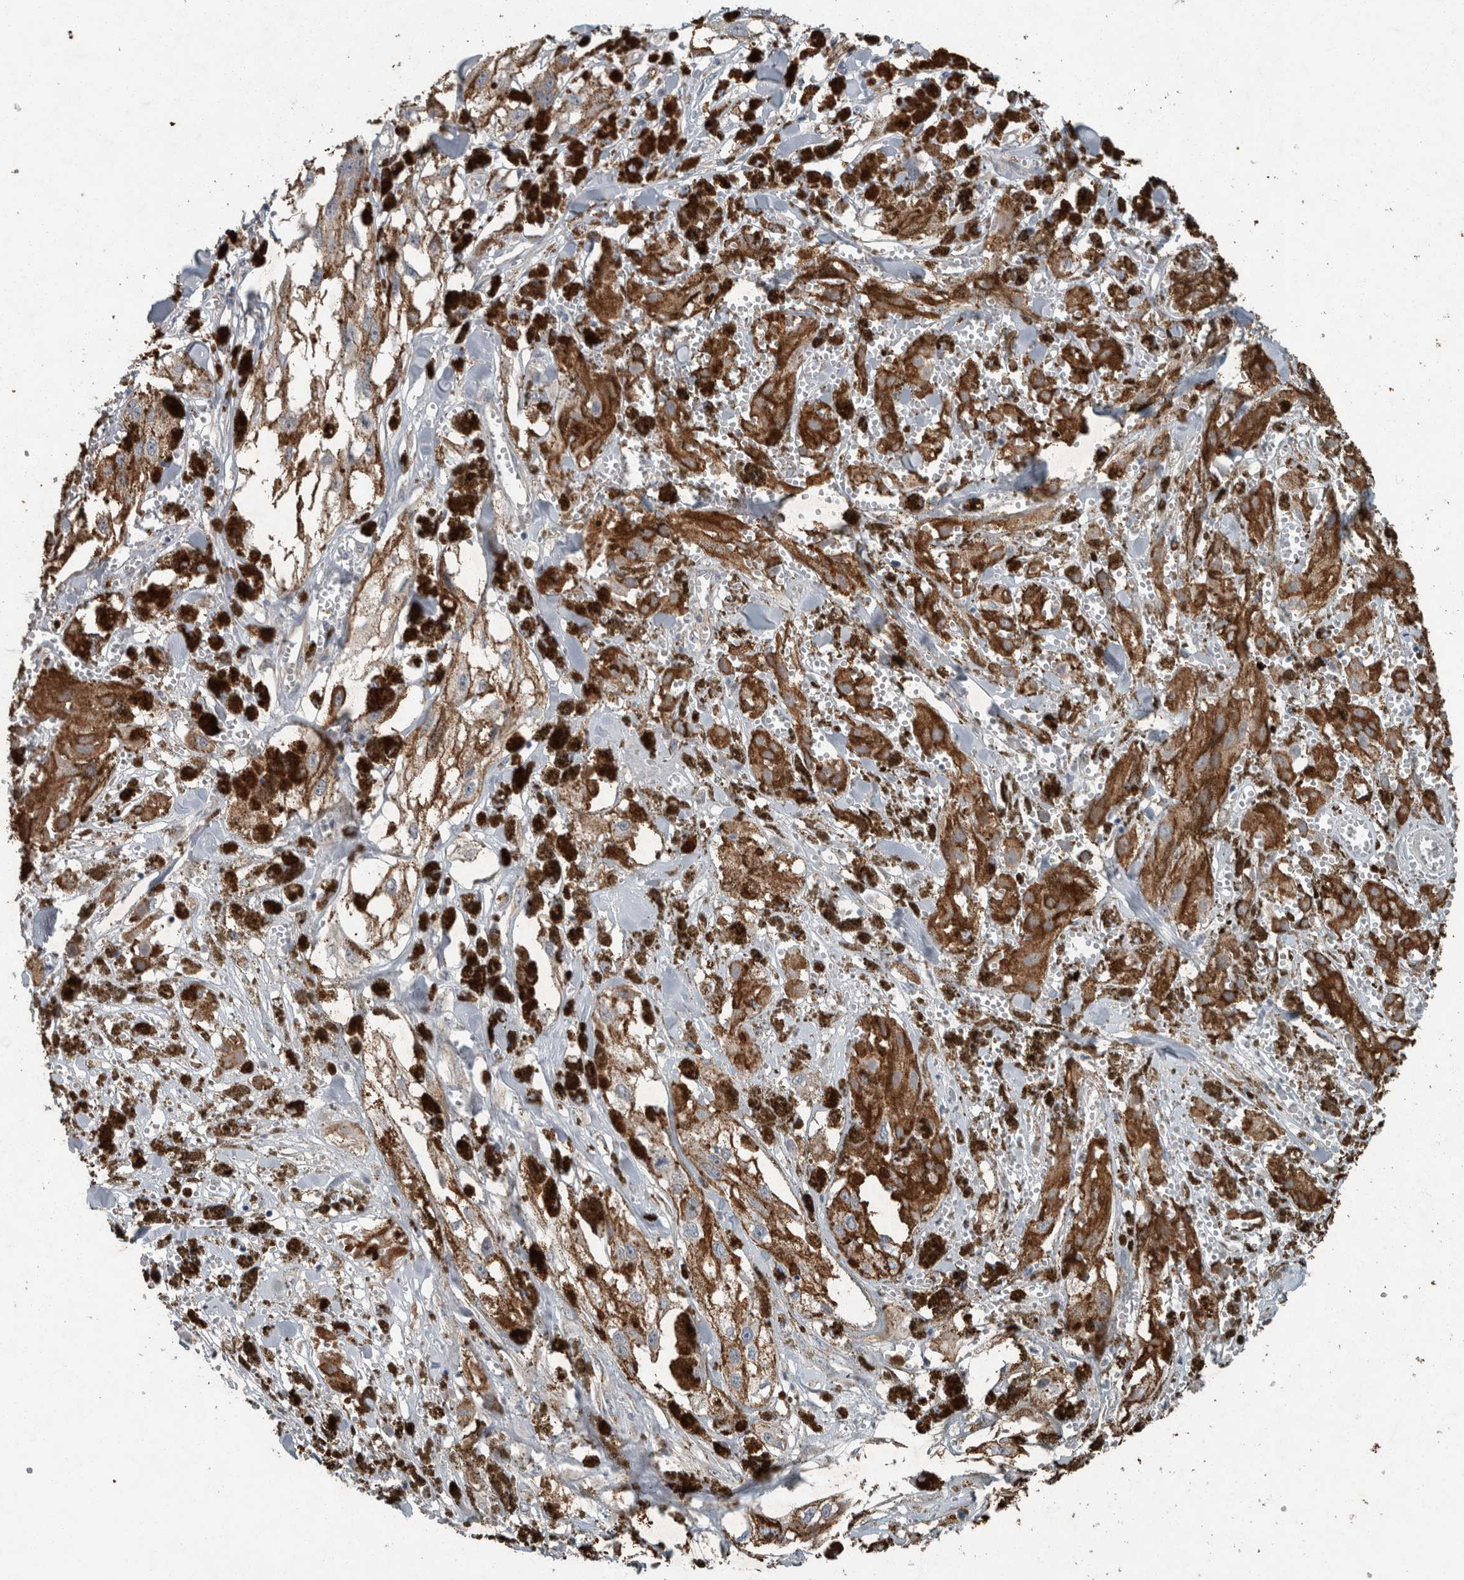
{"staining": {"intensity": "moderate", "quantity": ">75%", "location": "cytoplasmic/membranous"}, "tissue": "melanoma", "cell_type": "Tumor cells", "image_type": "cancer", "snomed": [{"axis": "morphology", "description": "Malignant melanoma, NOS"}, {"axis": "topography", "description": "Skin"}], "caption": "A medium amount of moderate cytoplasmic/membranous positivity is present in about >75% of tumor cells in malignant melanoma tissue.", "gene": "KNTC1", "patient": {"sex": "male", "age": 88}}